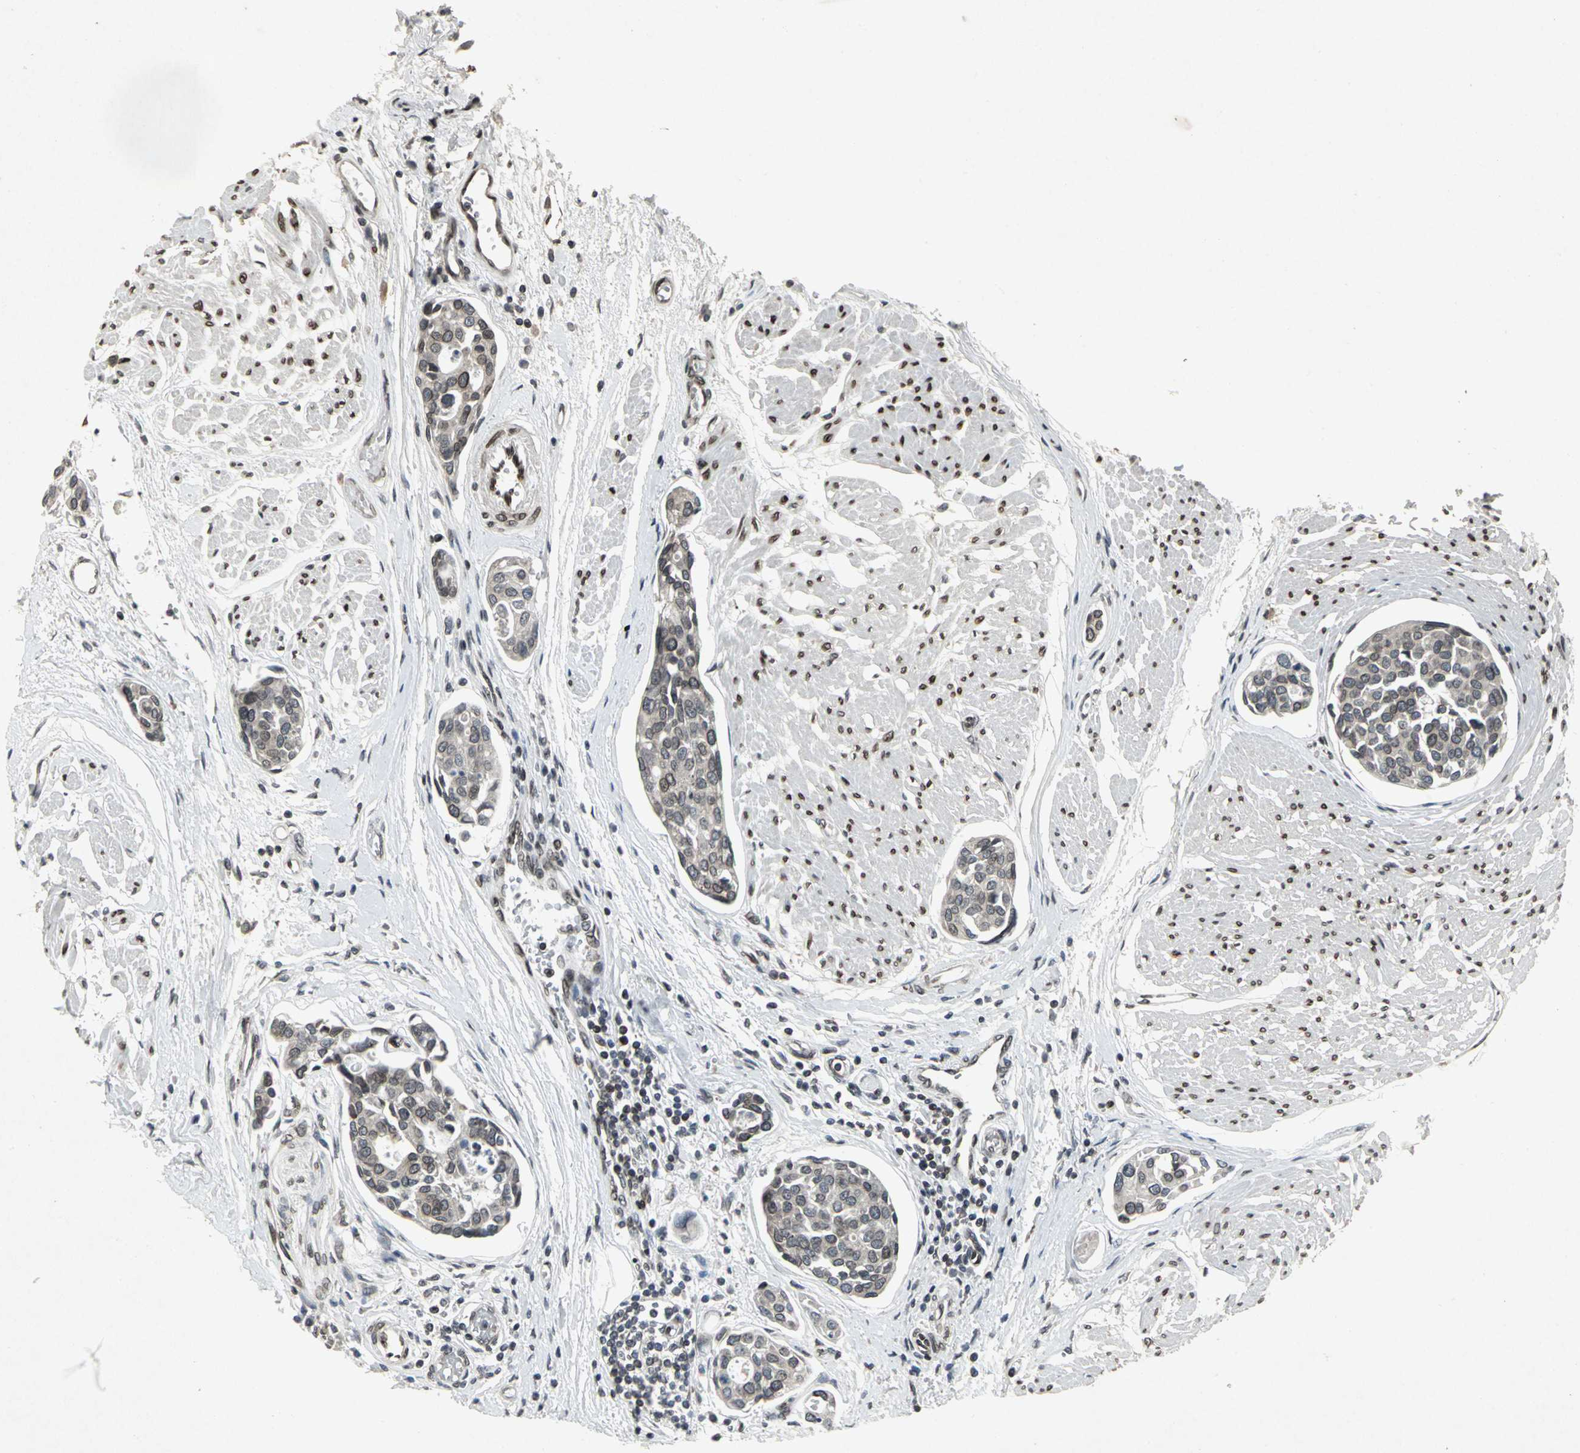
{"staining": {"intensity": "weak", "quantity": "25%-75%", "location": "nuclear"}, "tissue": "urothelial cancer", "cell_type": "Tumor cells", "image_type": "cancer", "snomed": [{"axis": "morphology", "description": "Urothelial carcinoma, High grade"}, {"axis": "topography", "description": "Urinary bladder"}], "caption": "Immunohistochemistry (IHC) staining of urothelial carcinoma (high-grade), which demonstrates low levels of weak nuclear staining in approximately 25%-75% of tumor cells indicating weak nuclear protein positivity. The staining was performed using DAB (brown) for protein detection and nuclei were counterstained in hematoxylin (blue).", "gene": "SH2B3", "patient": {"sex": "male", "age": 78}}